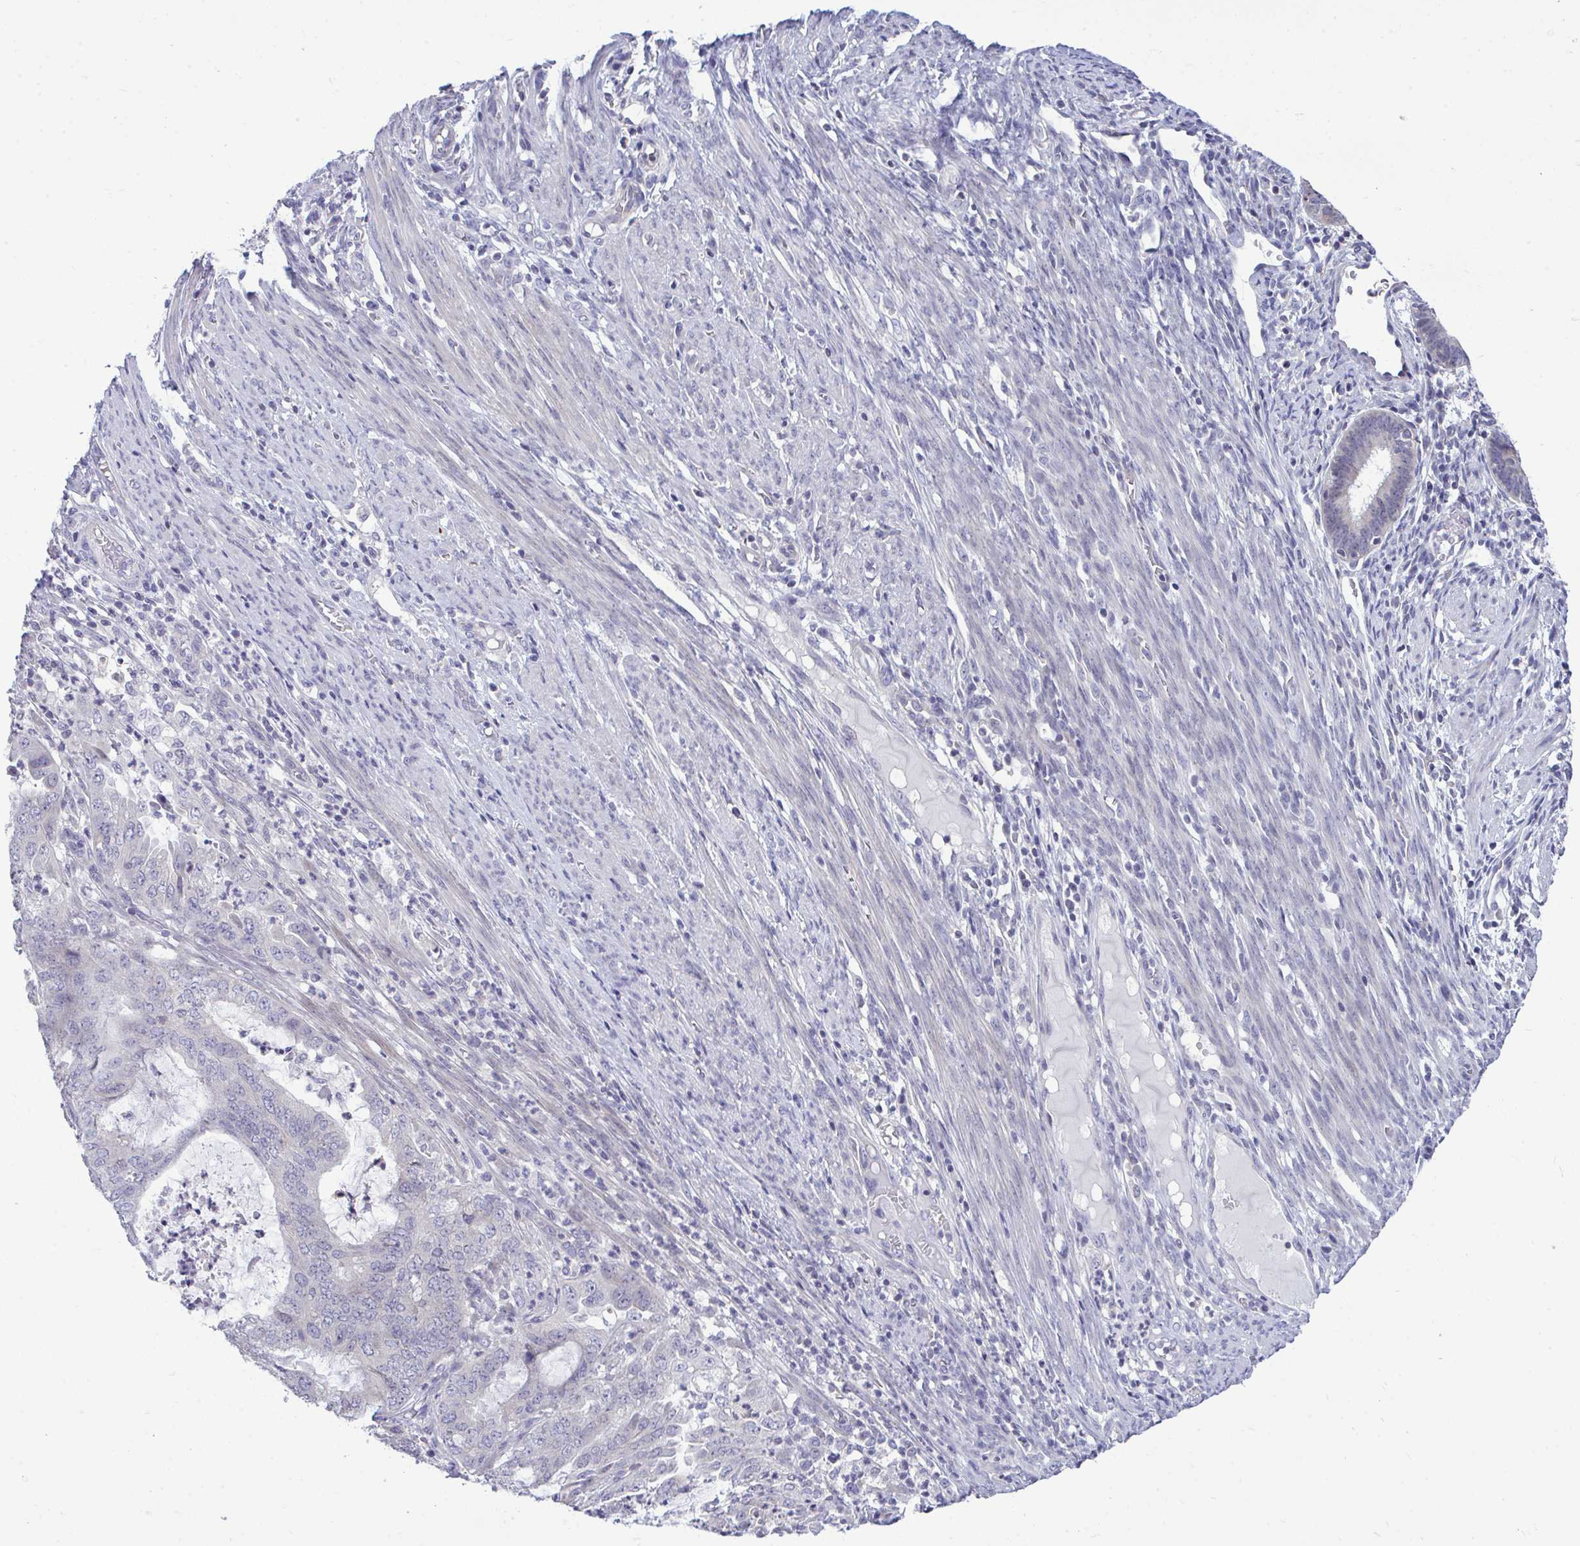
{"staining": {"intensity": "negative", "quantity": "none", "location": "none"}, "tissue": "endometrial cancer", "cell_type": "Tumor cells", "image_type": "cancer", "snomed": [{"axis": "morphology", "description": "Adenocarcinoma, NOS"}, {"axis": "topography", "description": "Endometrium"}], "caption": "Human endometrial adenocarcinoma stained for a protein using immunohistochemistry shows no positivity in tumor cells.", "gene": "PIGK", "patient": {"sex": "female", "age": 51}}